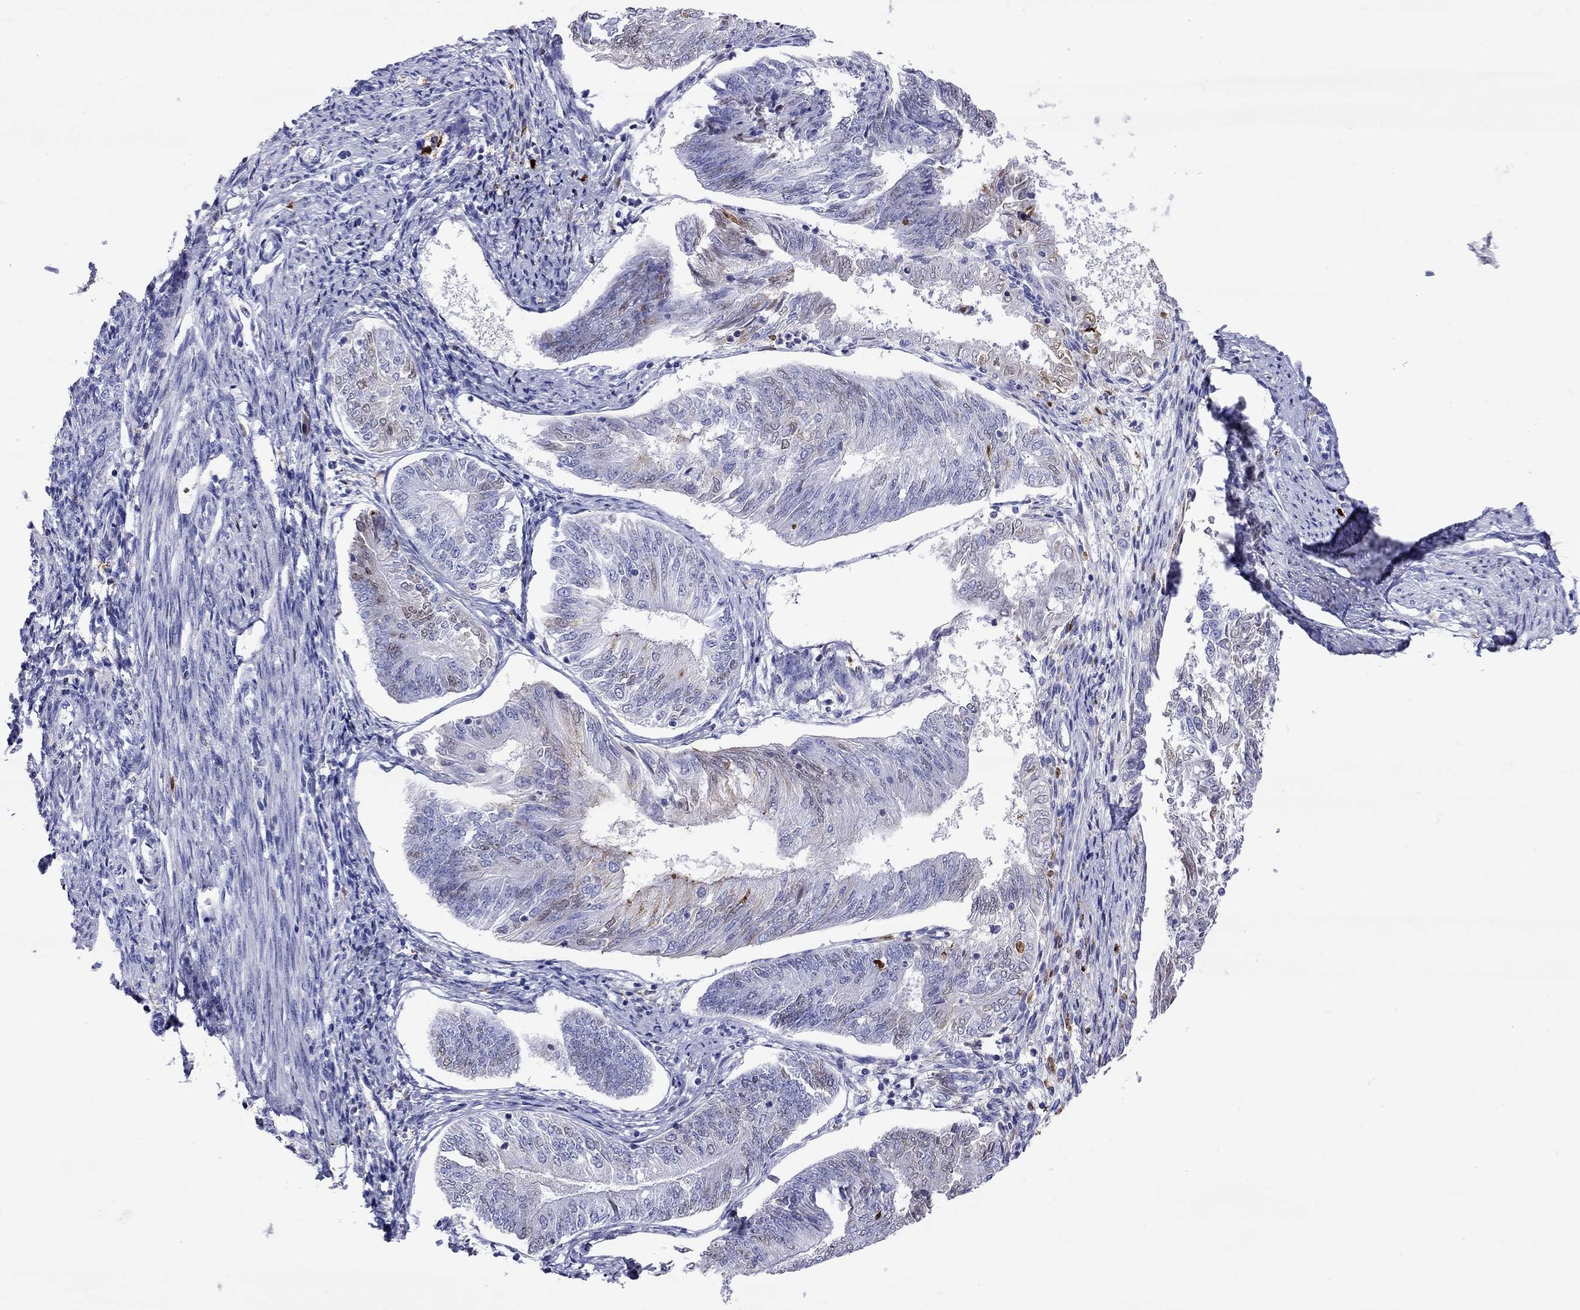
{"staining": {"intensity": "negative", "quantity": "none", "location": "none"}, "tissue": "endometrial cancer", "cell_type": "Tumor cells", "image_type": "cancer", "snomed": [{"axis": "morphology", "description": "Adenocarcinoma, NOS"}, {"axis": "topography", "description": "Endometrium"}], "caption": "DAB (3,3'-diaminobenzidine) immunohistochemical staining of endometrial cancer (adenocarcinoma) displays no significant staining in tumor cells. Brightfield microscopy of immunohistochemistry stained with DAB (3,3'-diaminobenzidine) (brown) and hematoxylin (blue), captured at high magnification.", "gene": "SERPINA3", "patient": {"sex": "female", "age": 58}}